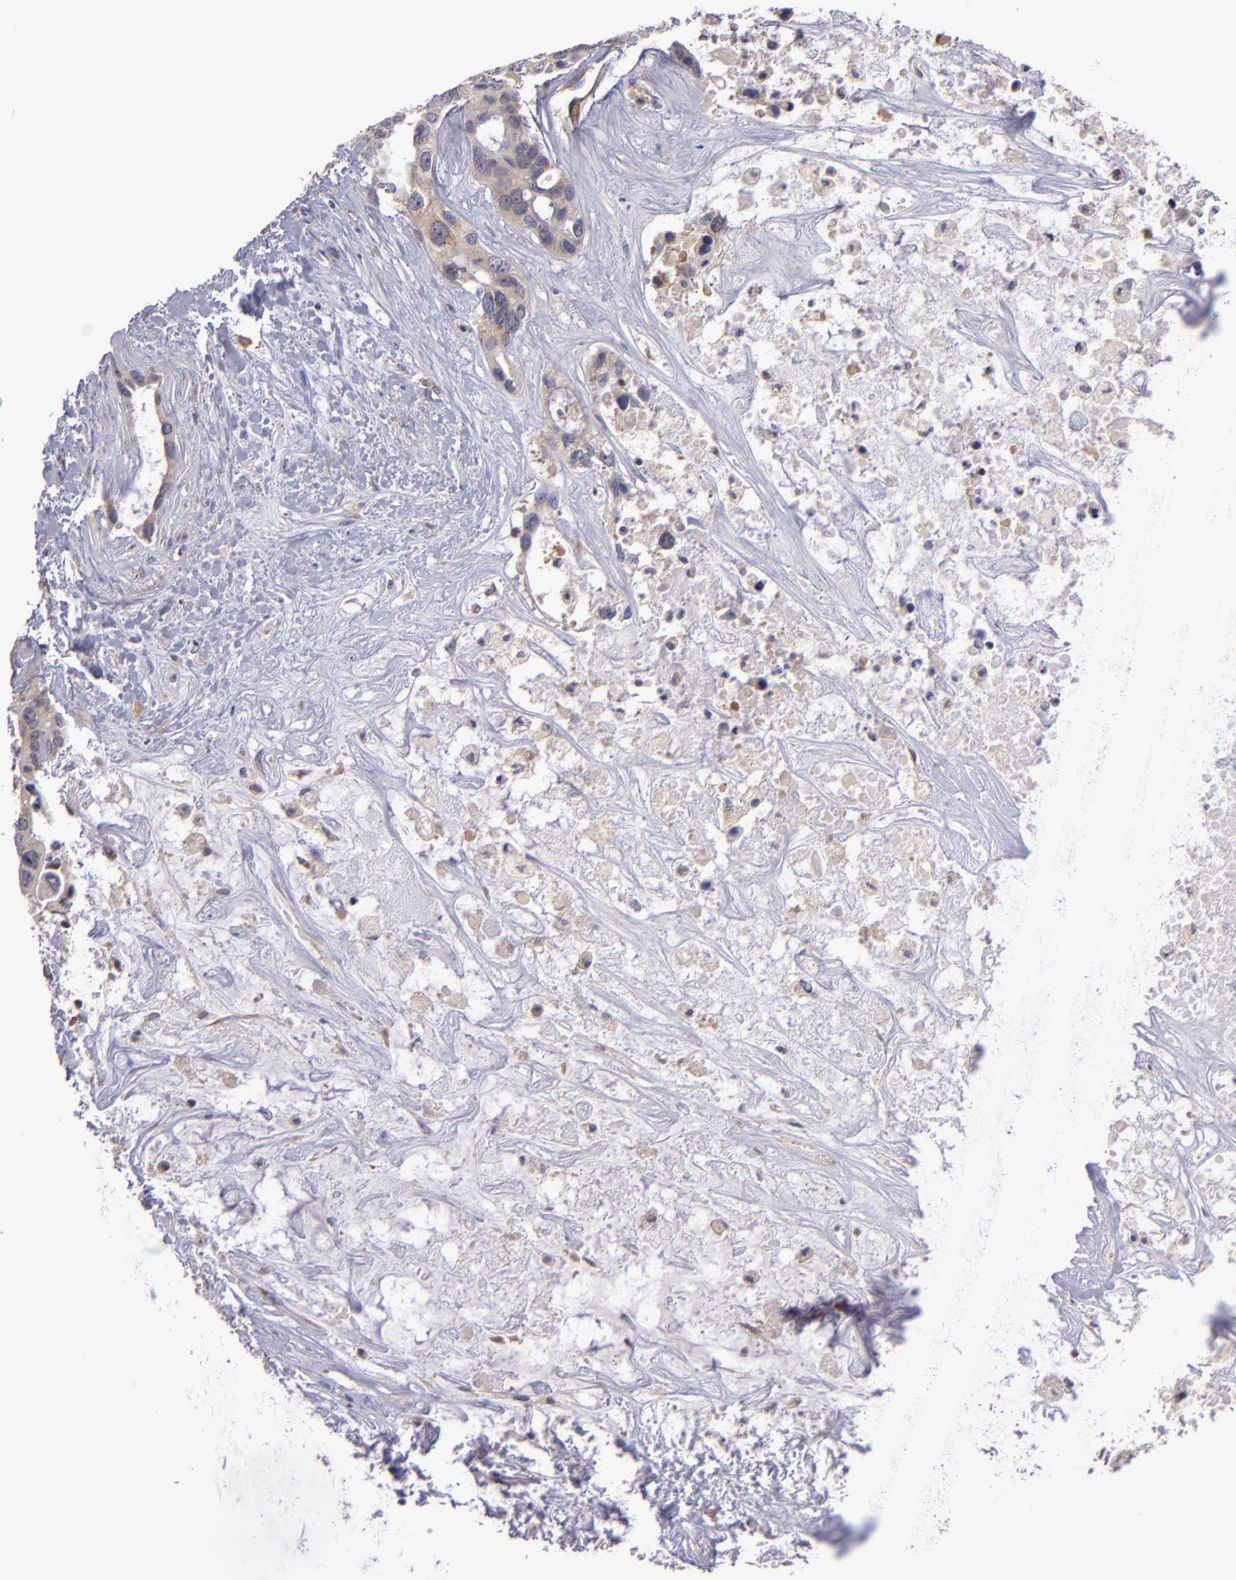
{"staining": {"intensity": "moderate", "quantity": ">75%", "location": "cytoplasmic/membranous"}, "tissue": "liver cancer", "cell_type": "Tumor cells", "image_type": "cancer", "snomed": [{"axis": "morphology", "description": "Cholangiocarcinoma"}, {"axis": "topography", "description": "Liver"}], "caption": "There is medium levels of moderate cytoplasmic/membranous expression in tumor cells of cholangiocarcinoma (liver), as demonstrated by immunohistochemical staining (brown color).", "gene": "EIF4ENIF1", "patient": {"sex": "female", "age": 65}}